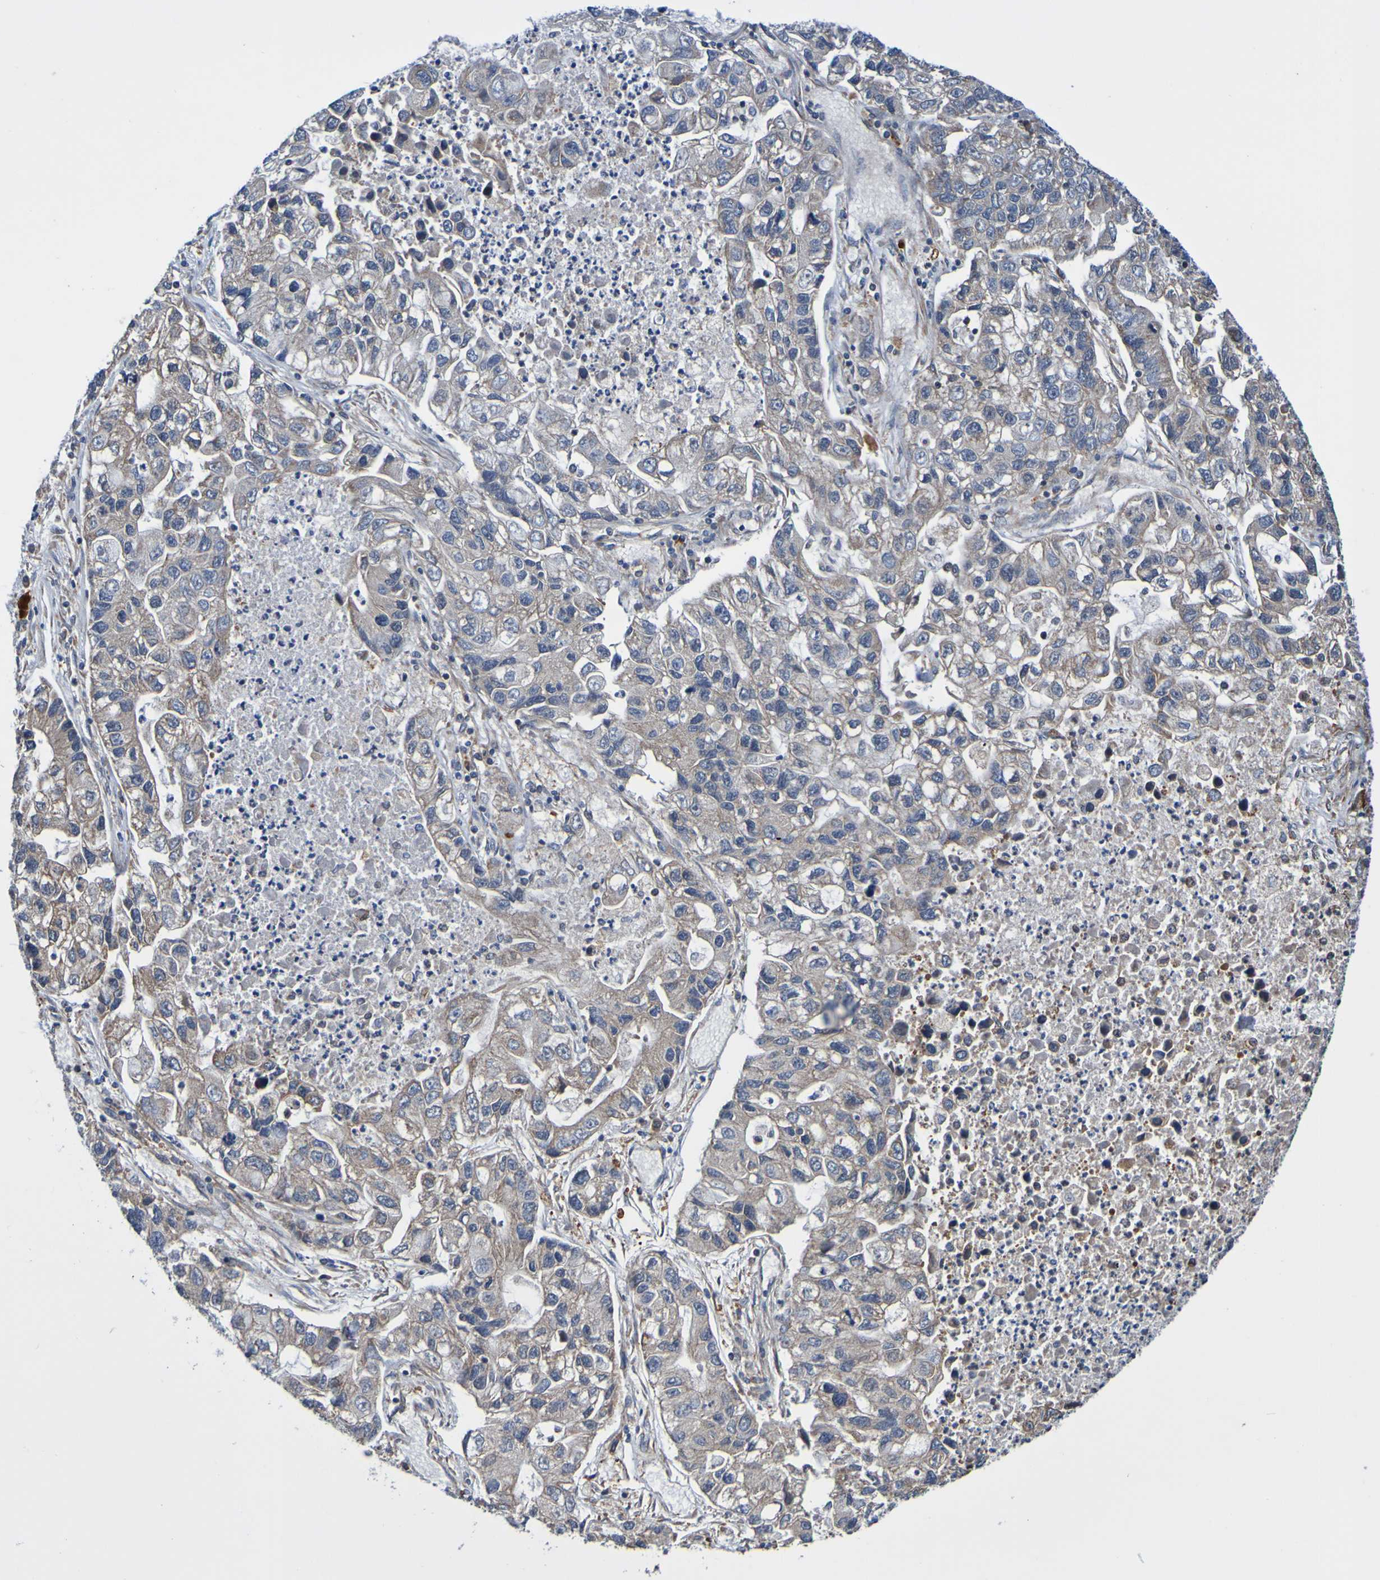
{"staining": {"intensity": "weak", "quantity": ">75%", "location": "cytoplasmic/membranous"}, "tissue": "lung cancer", "cell_type": "Tumor cells", "image_type": "cancer", "snomed": [{"axis": "morphology", "description": "Adenocarcinoma, NOS"}, {"axis": "topography", "description": "Lung"}], "caption": "About >75% of tumor cells in lung cancer (adenocarcinoma) exhibit weak cytoplasmic/membranous protein staining as visualized by brown immunohistochemical staining.", "gene": "AXIN1", "patient": {"sex": "female", "age": 51}}